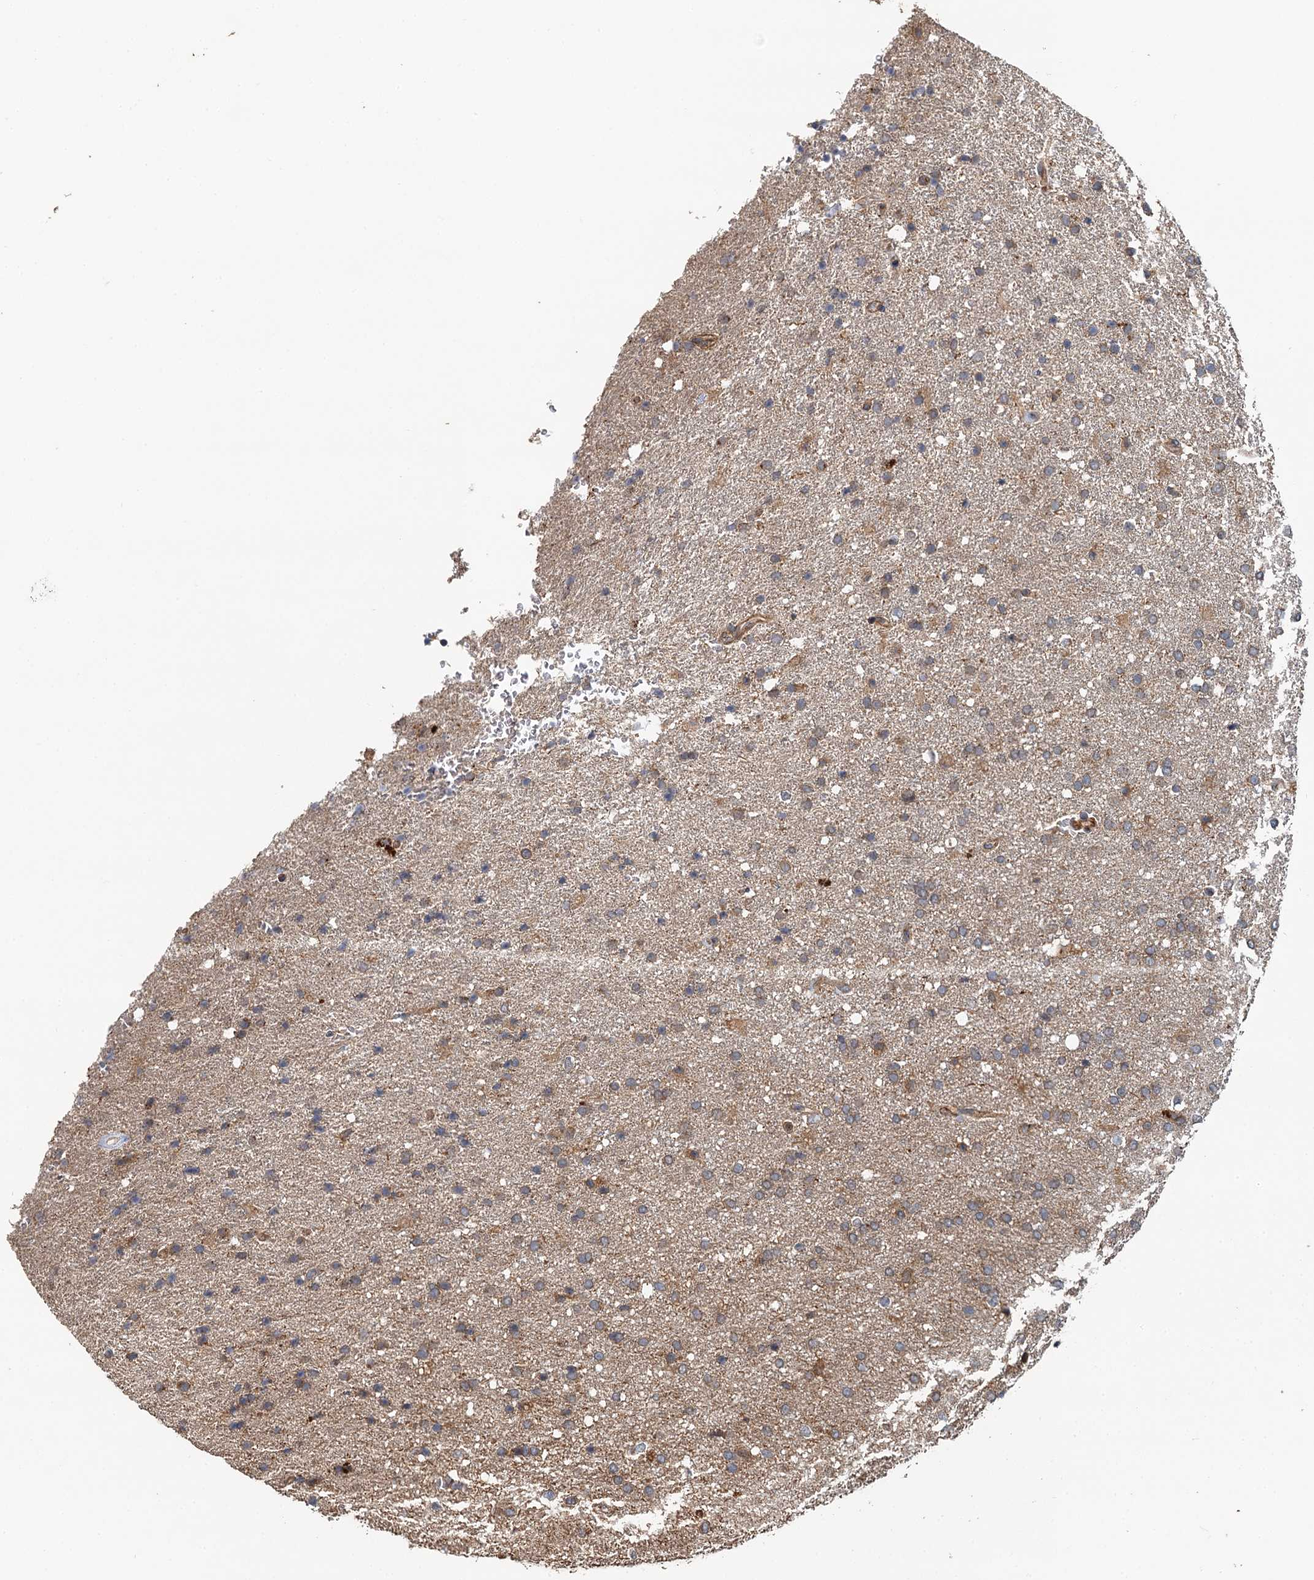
{"staining": {"intensity": "weak", "quantity": "25%-75%", "location": "cytoplasmic/membranous"}, "tissue": "glioma", "cell_type": "Tumor cells", "image_type": "cancer", "snomed": [{"axis": "morphology", "description": "Glioma, malignant, High grade"}, {"axis": "topography", "description": "Brain"}], "caption": "IHC photomicrograph of neoplastic tissue: glioma stained using immunohistochemistry (IHC) exhibits low levels of weak protein expression localized specifically in the cytoplasmic/membranous of tumor cells, appearing as a cytoplasmic/membranous brown color.", "gene": "LRRK2", "patient": {"sex": "male", "age": 72}}